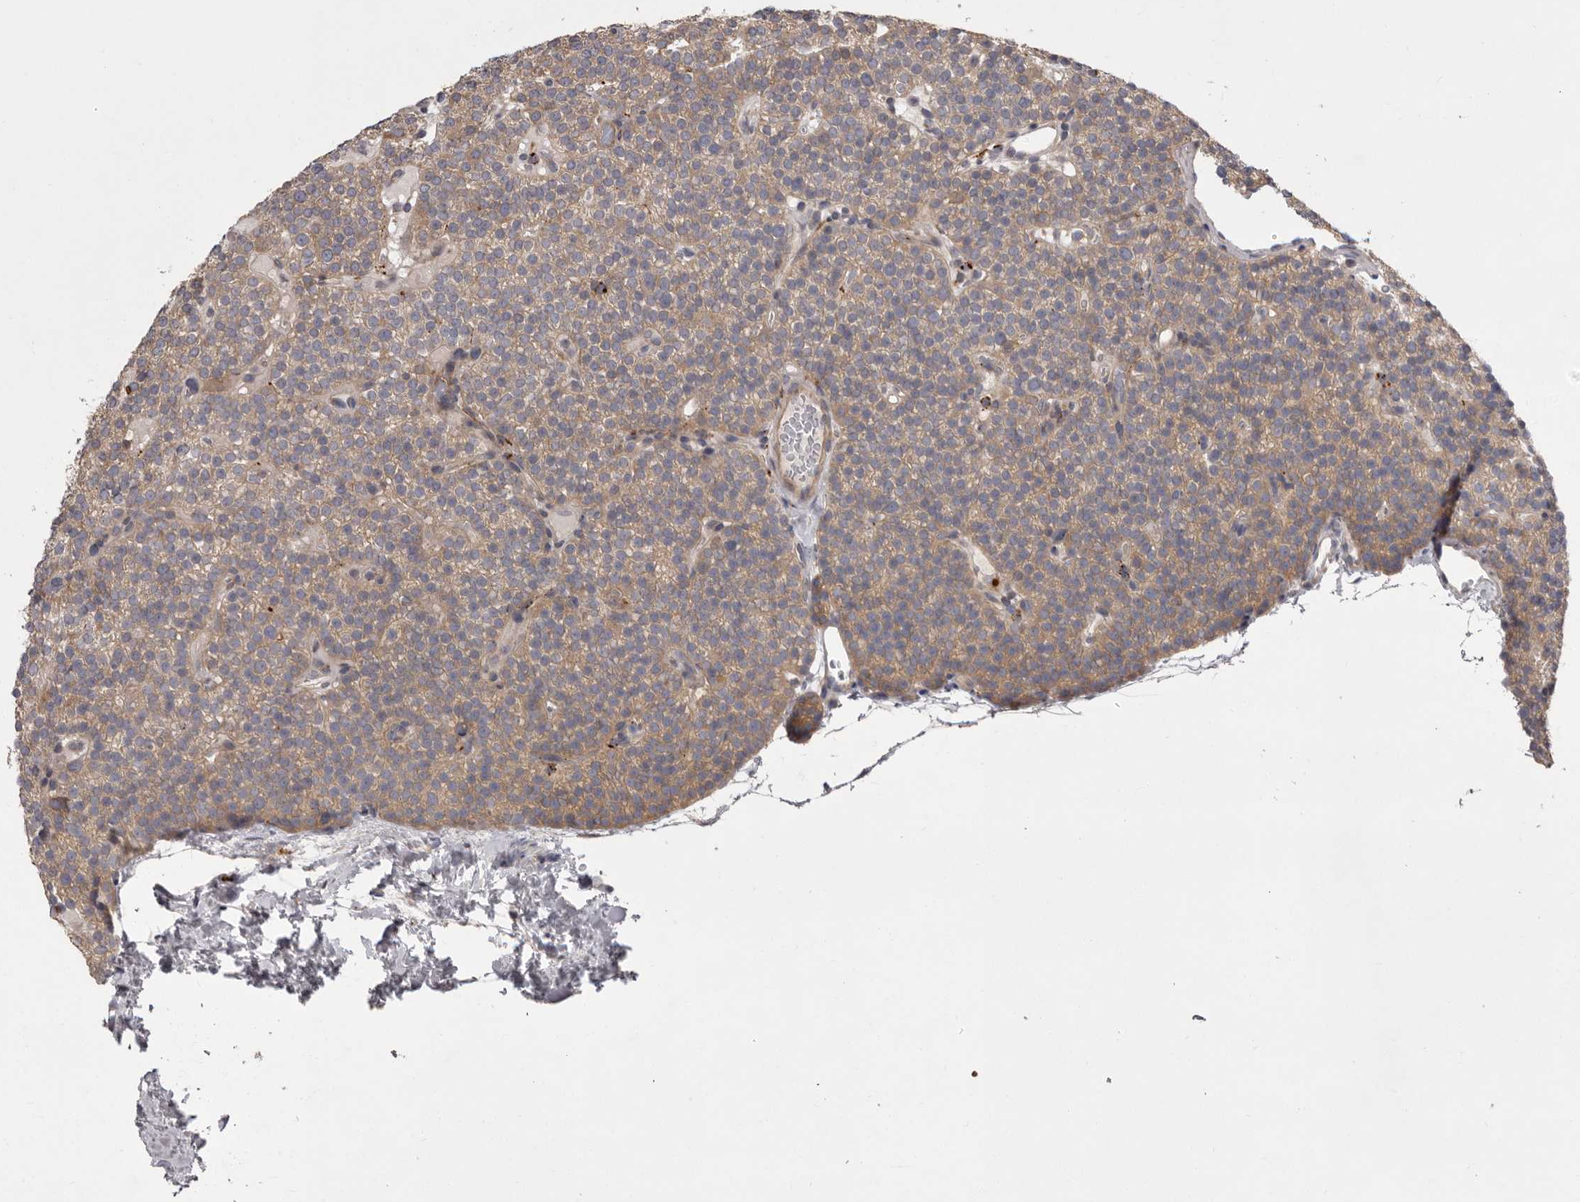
{"staining": {"intensity": "moderate", "quantity": ">75%", "location": "cytoplasmic/membranous"}, "tissue": "parathyroid gland", "cell_type": "Glandular cells", "image_type": "normal", "snomed": [{"axis": "morphology", "description": "Normal tissue, NOS"}, {"axis": "topography", "description": "Parathyroid gland"}], "caption": "A micrograph showing moderate cytoplasmic/membranous expression in about >75% of glandular cells in benign parathyroid gland, as visualized by brown immunohistochemical staining.", "gene": "WDR47", "patient": {"sex": "male", "age": 83}}